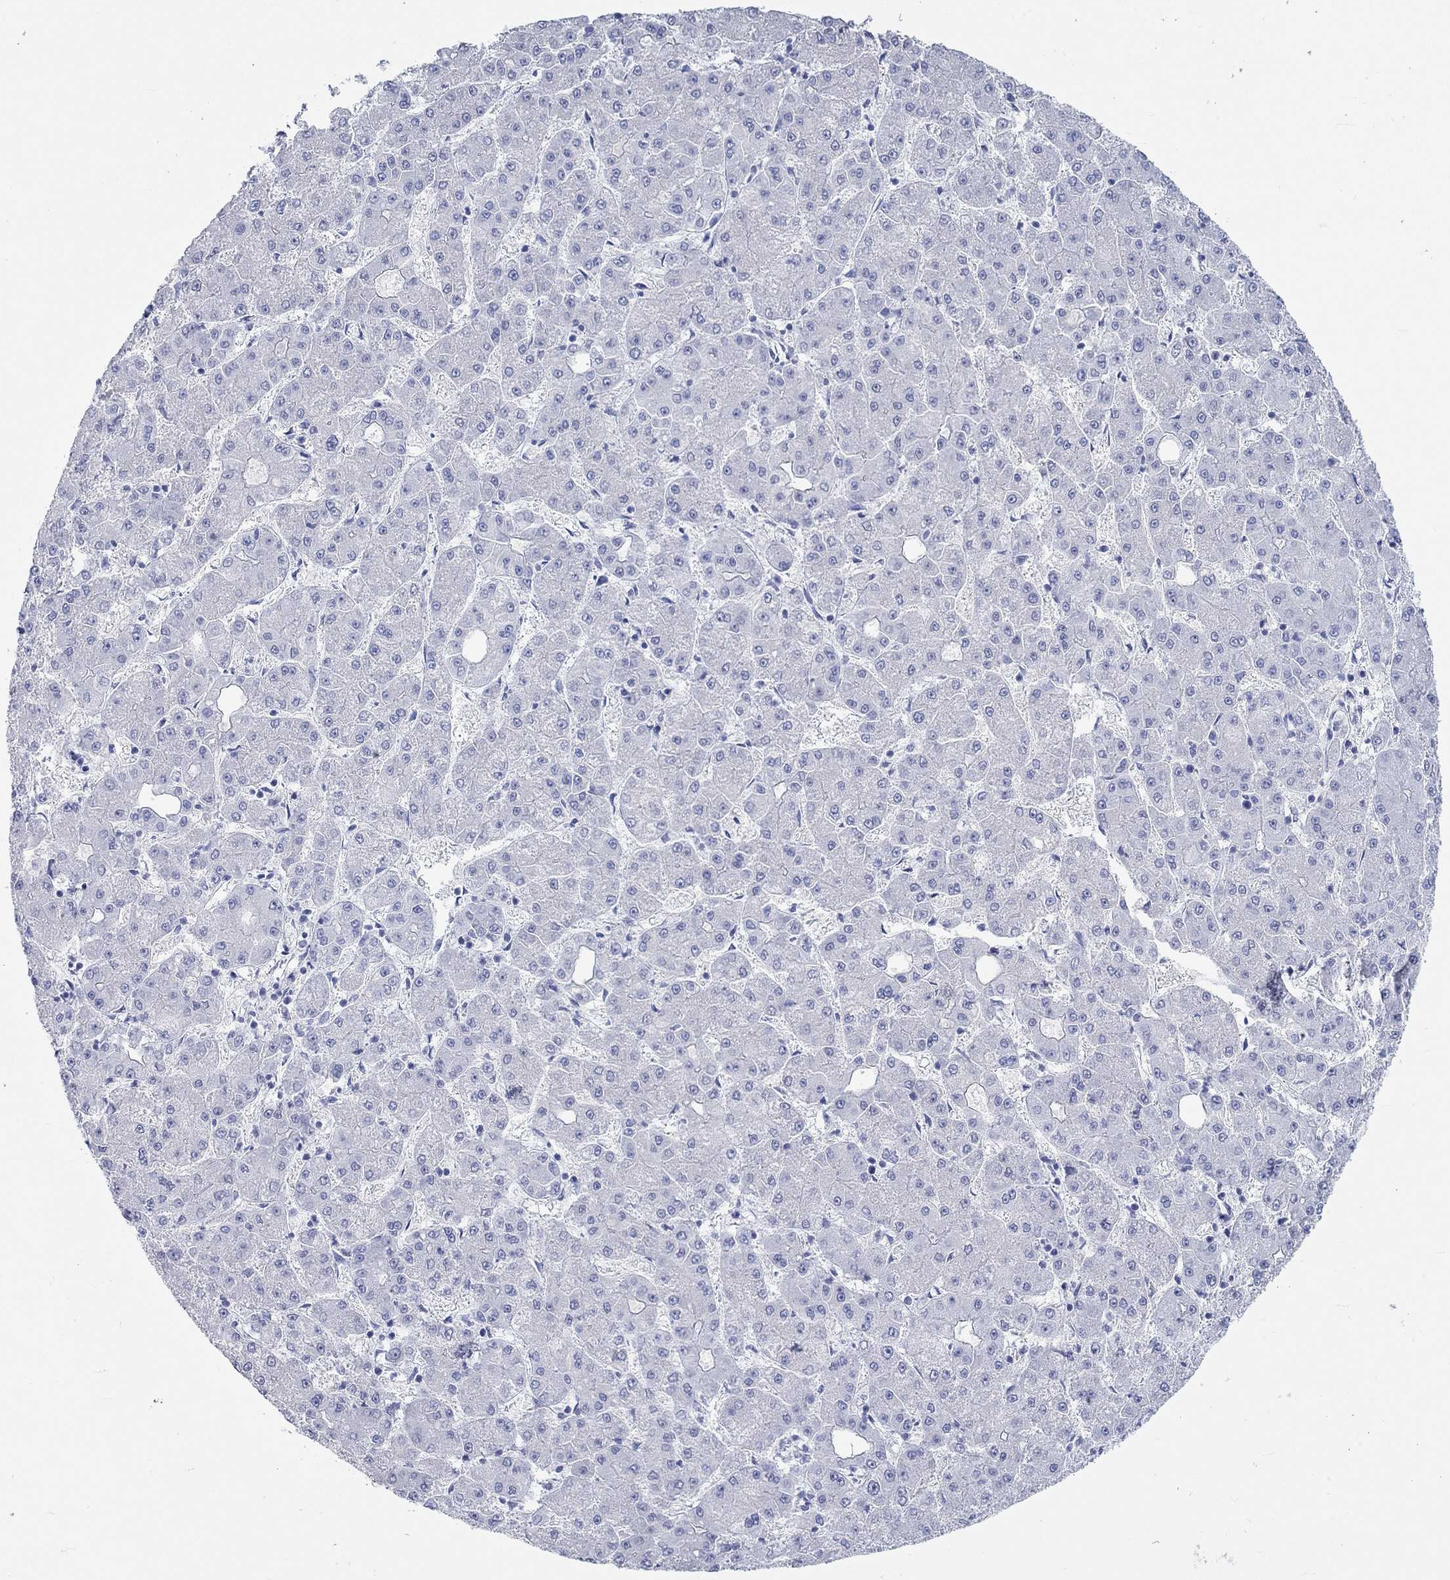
{"staining": {"intensity": "negative", "quantity": "none", "location": "none"}, "tissue": "liver cancer", "cell_type": "Tumor cells", "image_type": "cancer", "snomed": [{"axis": "morphology", "description": "Carcinoma, Hepatocellular, NOS"}, {"axis": "topography", "description": "Liver"}], "caption": "This is an immunohistochemistry (IHC) image of hepatocellular carcinoma (liver). There is no positivity in tumor cells.", "gene": "SPATA9", "patient": {"sex": "male", "age": 73}}